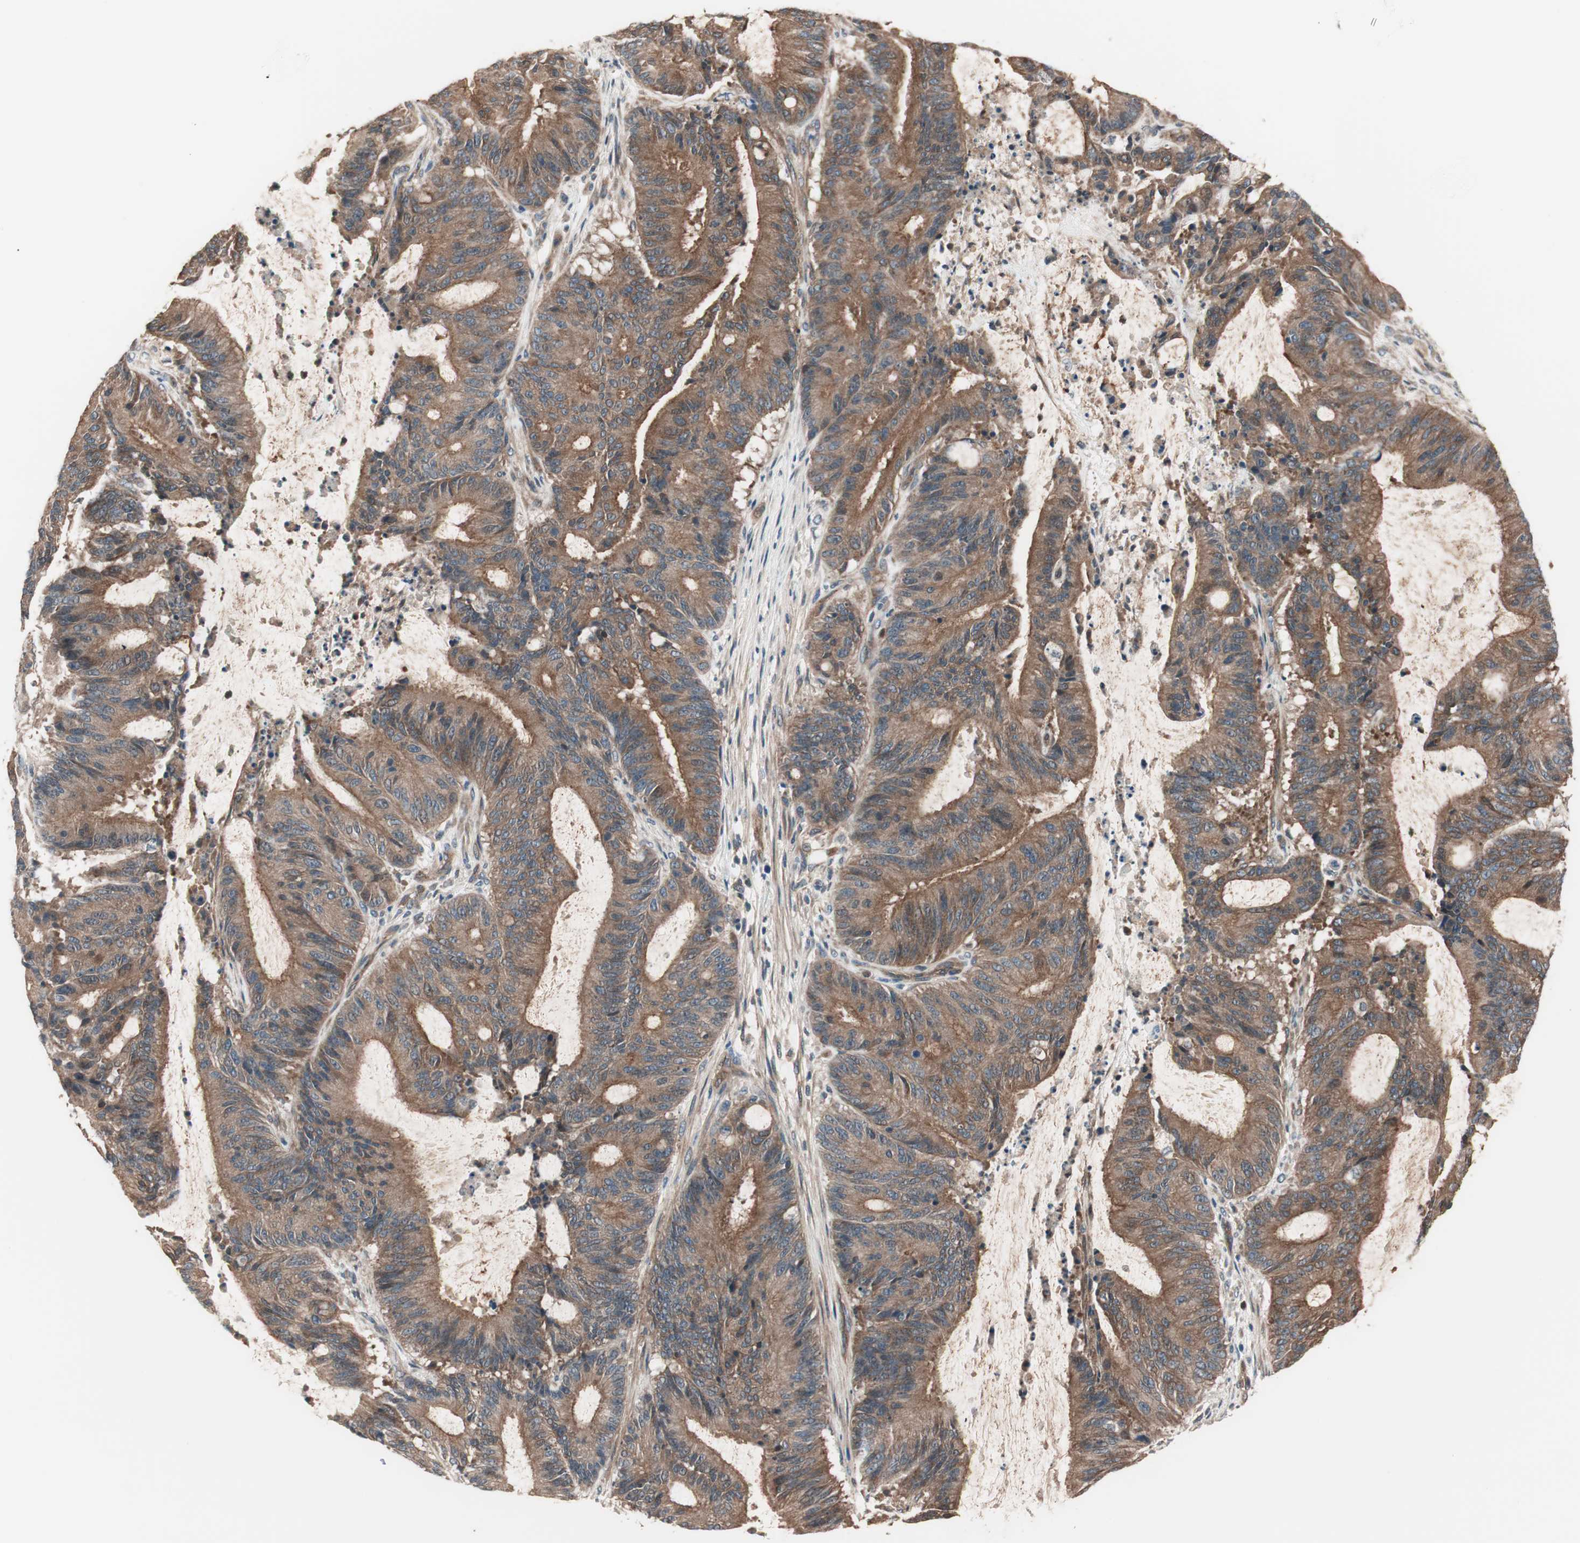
{"staining": {"intensity": "strong", "quantity": ">75%", "location": "cytoplasmic/membranous"}, "tissue": "liver cancer", "cell_type": "Tumor cells", "image_type": "cancer", "snomed": [{"axis": "morphology", "description": "Cholangiocarcinoma"}, {"axis": "topography", "description": "Liver"}], "caption": "IHC micrograph of human liver cancer stained for a protein (brown), which demonstrates high levels of strong cytoplasmic/membranous positivity in about >75% of tumor cells.", "gene": "TSG101", "patient": {"sex": "female", "age": 73}}